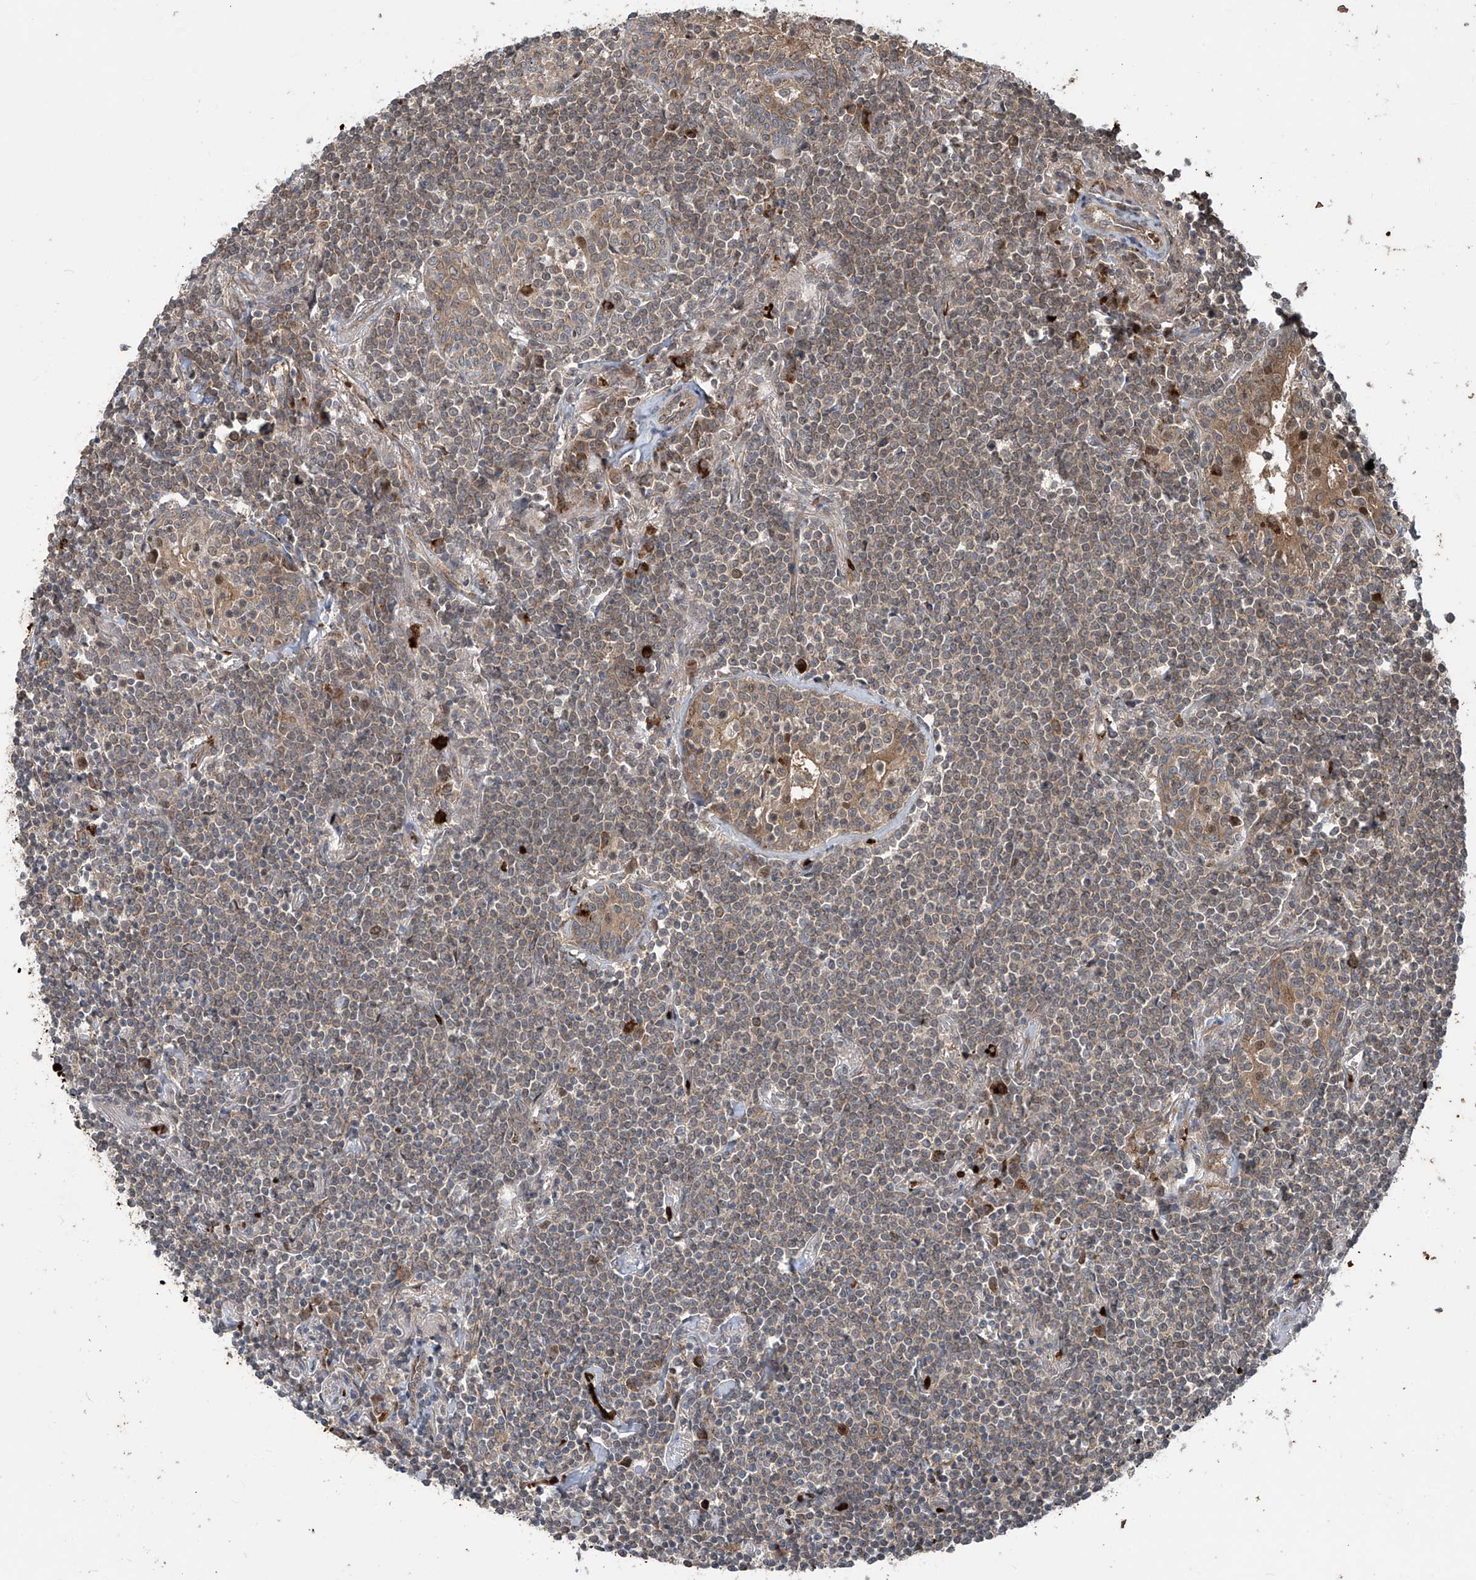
{"staining": {"intensity": "negative", "quantity": "none", "location": "none"}, "tissue": "lymphoma", "cell_type": "Tumor cells", "image_type": "cancer", "snomed": [{"axis": "morphology", "description": "Malignant lymphoma, non-Hodgkin's type, Low grade"}, {"axis": "topography", "description": "Lung"}], "caption": "IHC of human low-grade malignant lymphoma, non-Hodgkin's type shows no expression in tumor cells.", "gene": "ZDHHC9", "patient": {"sex": "female", "age": 71}}